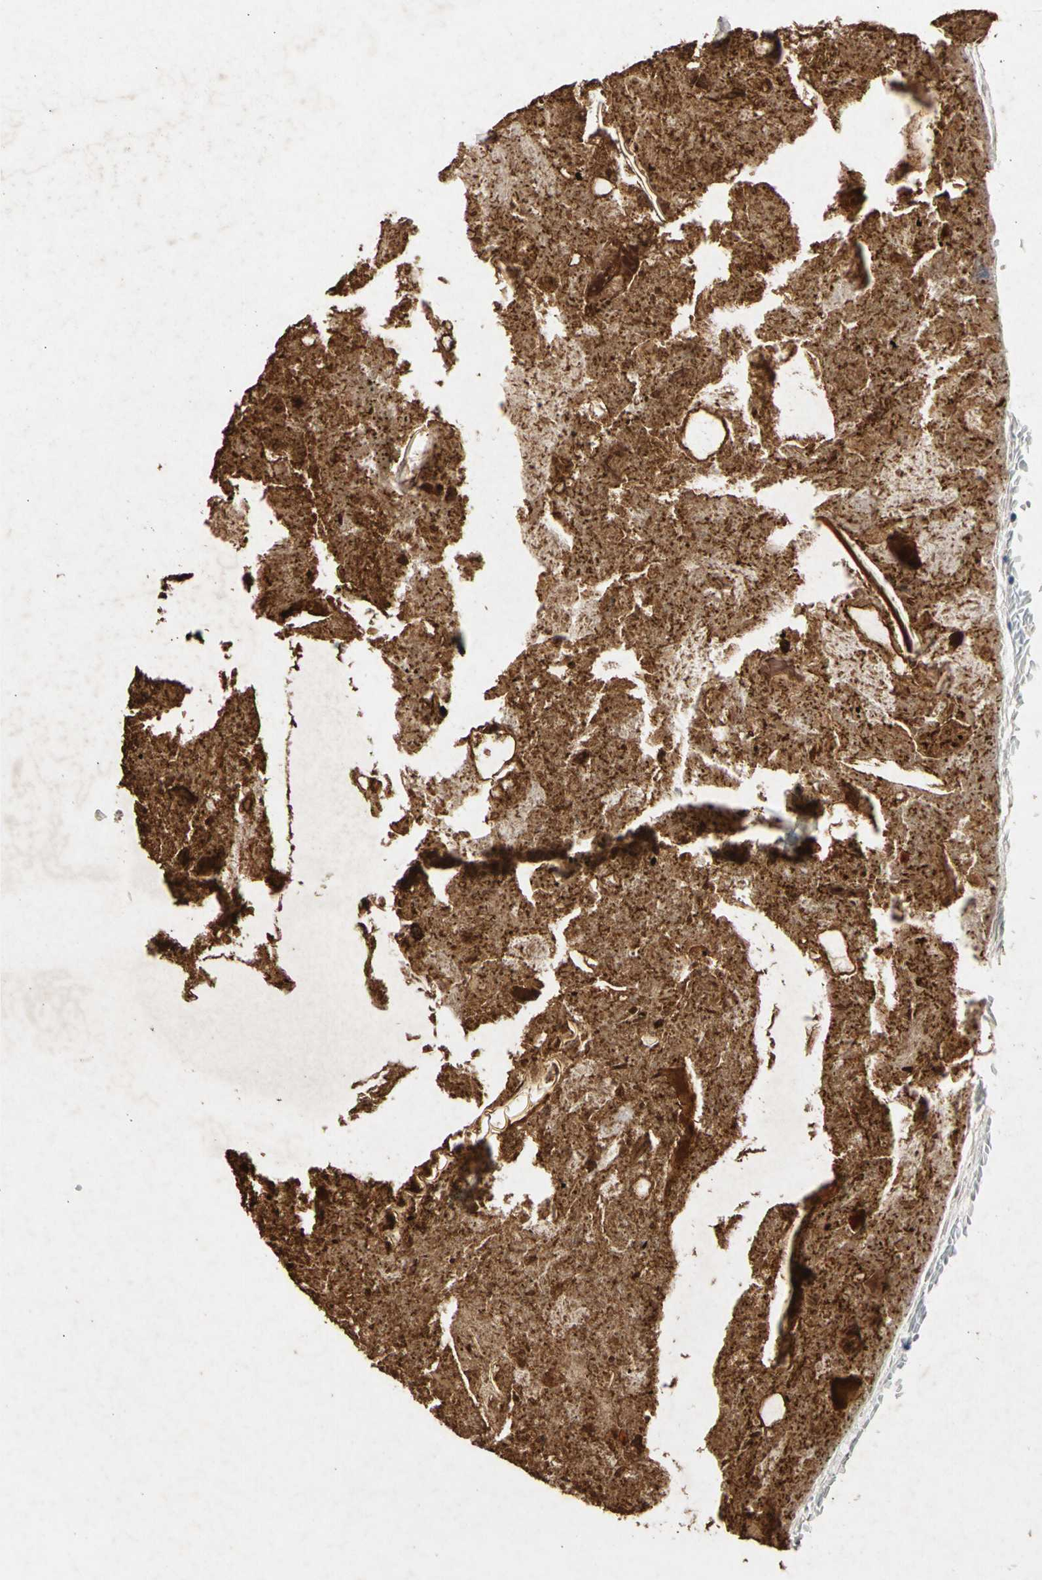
{"staining": {"intensity": "weak", "quantity": "25%-75%", "location": "cytoplasmic/membranous"}, "tissue": "appendix", "cell_type": "Glandular cells", "image_type": "normal", "snomed": [{"axis": "morphology", "description": "Normal tissue, NOS"}, {"axis": "topography", "description": "Appendix"}], "caption": "High-magnification brightfield microscopy of normal appendix stained with DAB (brown) and counterstained with hematoxylin (blue). glandular cells exhibit weak cytoplasmic/membranous positivity is appreciated in about25%-75% of cells.", "gene": "GASK1B", "patient": {"sex": "female", "age": 10}}